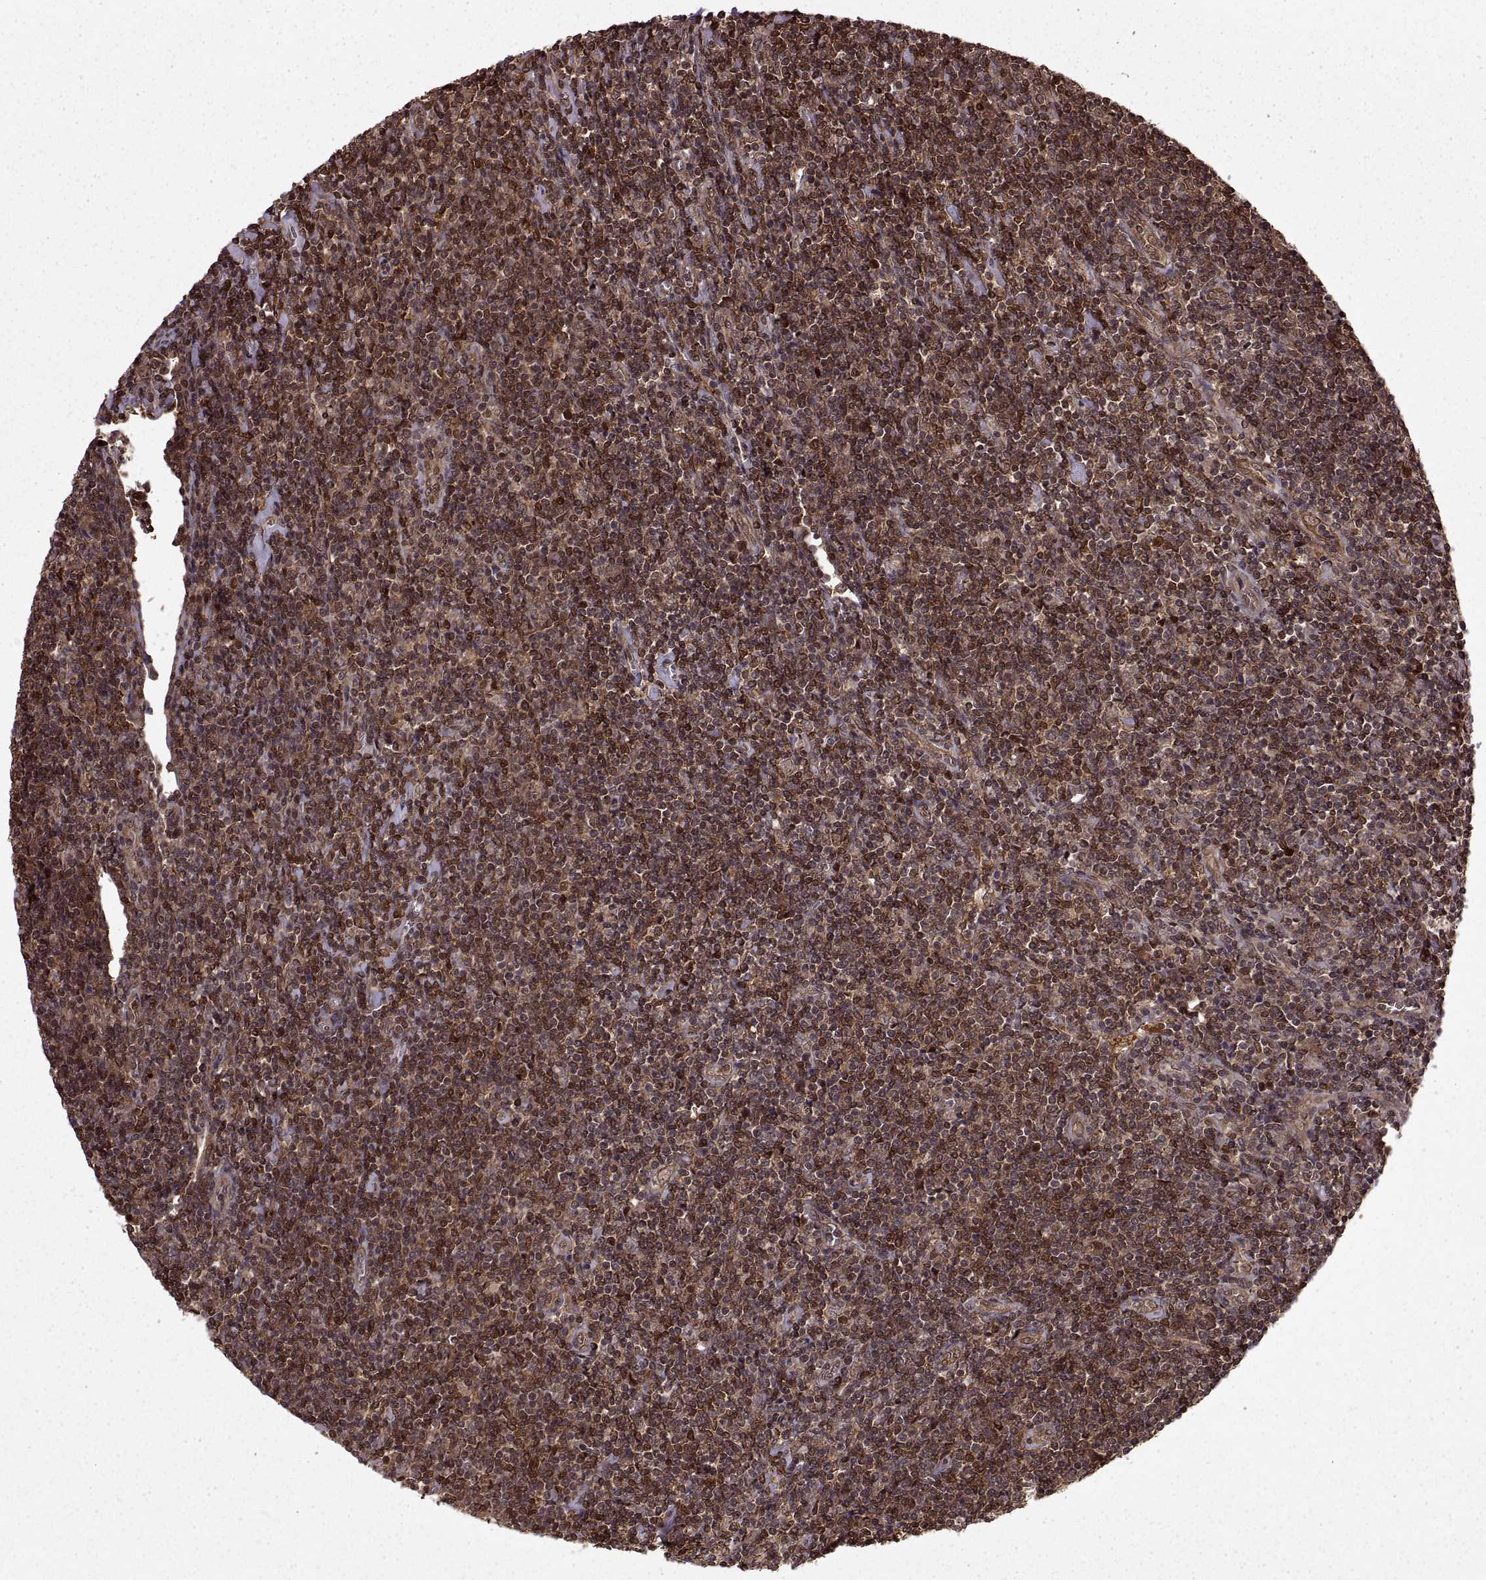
{"staining": {"intensity": "negative", "quantity": "none", "location": "none"}, "tissue": "lymphoma", "cell_type": "Tumor cells", "image_type": "cancer", "snomed": [{"axis": "morphology", "description": "Hodgkin's disease, NOS"}, {"axis": "topography", "description": "Lymph node"}], "caption": "A high-resolution image shows IHC staining of lymphoma, which reveals no significant staining in tumor cells.", "gene": "DEDD", "patient": {"sex": "male", "age": 40}}